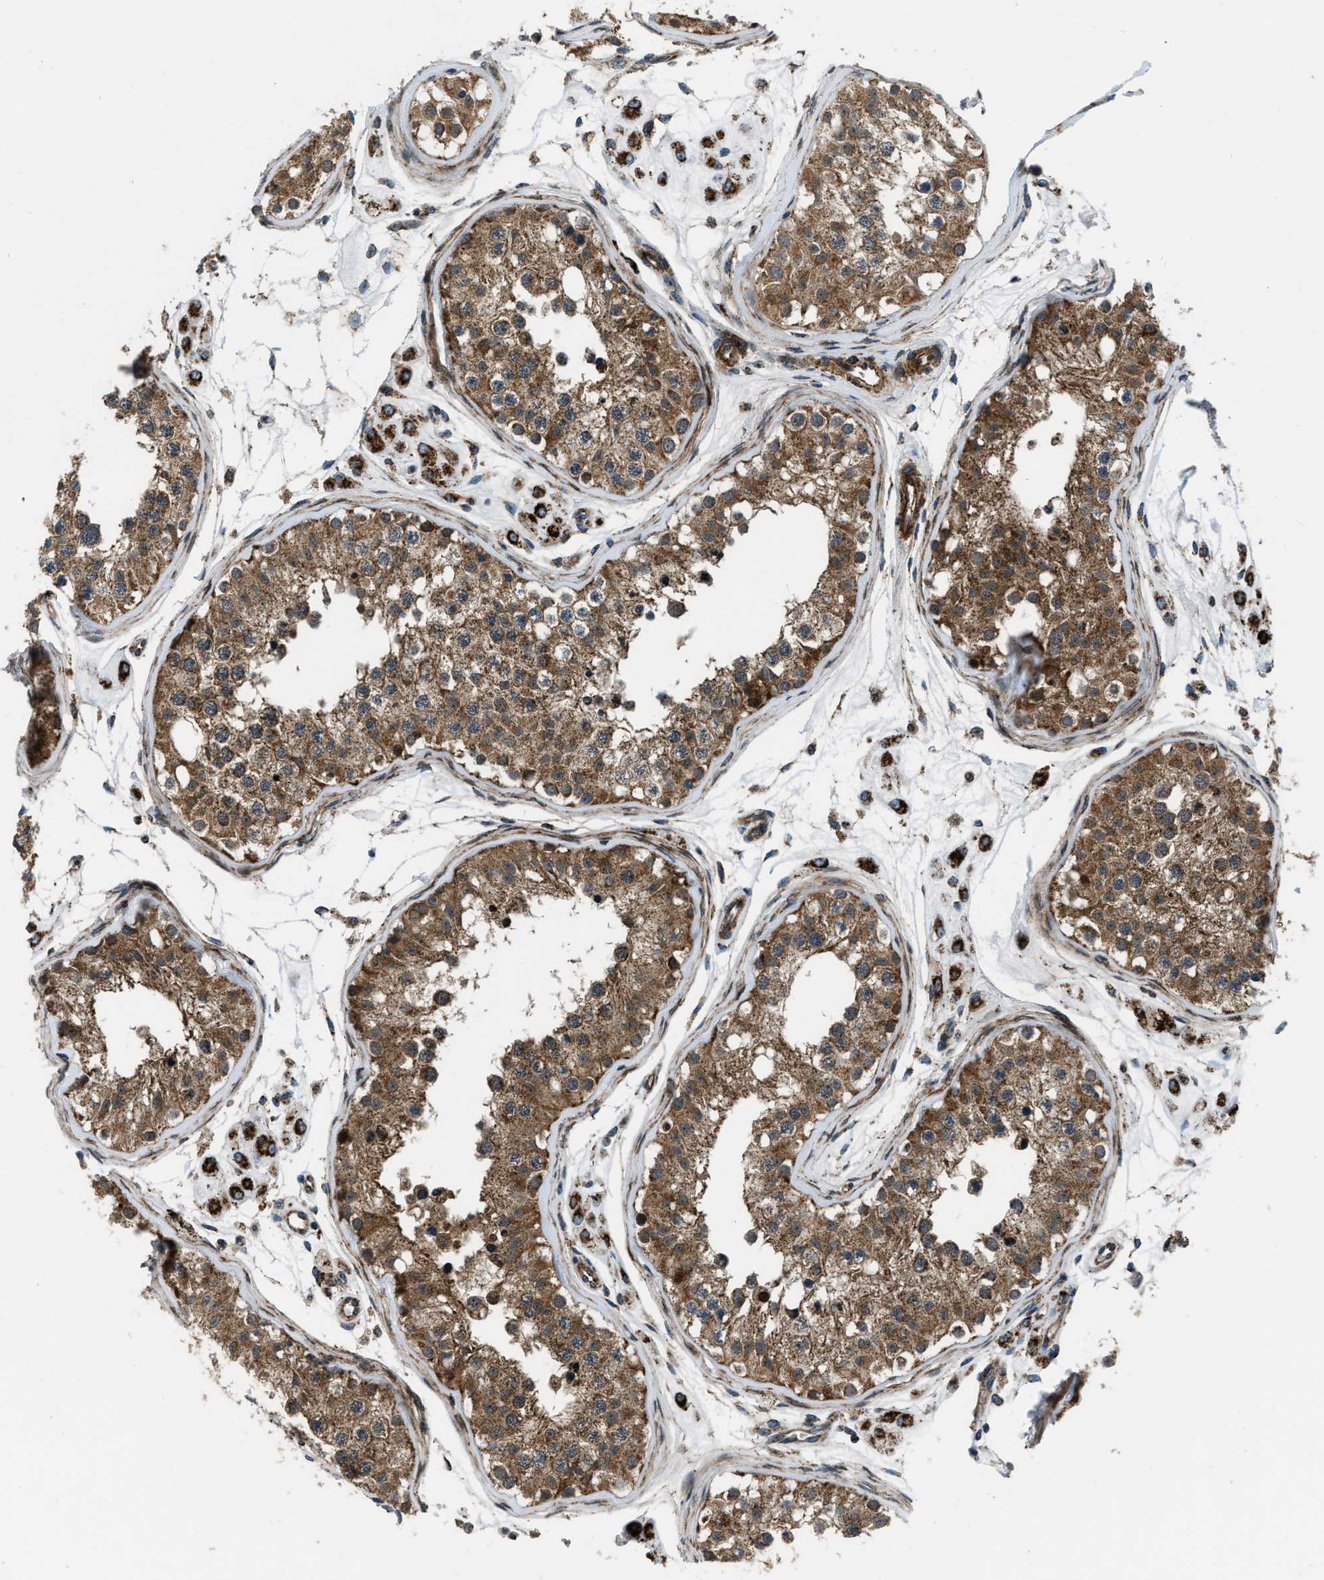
{"staining": {"intensity": "moderate", "quantity": ">75%", "location": "cytoplasmic/membranous"}, "tissue": "testis", "cell_type": "Cells in seminiferous ducts", "image_type": "normal", "snomed": [{"axis": "morphology", "description": "Normal tissue, NOS"}, {"axis": "morphology", "description": "Adenocarcinoma, metastatic, NOS"}, {"axis": "topography", "description": "Testis"}], "caption": "An immunohistochemistry image of normal tissue is shown. Protein staining in brown labels moderate cytoplasmic/membranous positivity in testis within cells in seminiferous ducts.", "gene": "GSDME", "patient": {"sex": "male", "age": 26}}